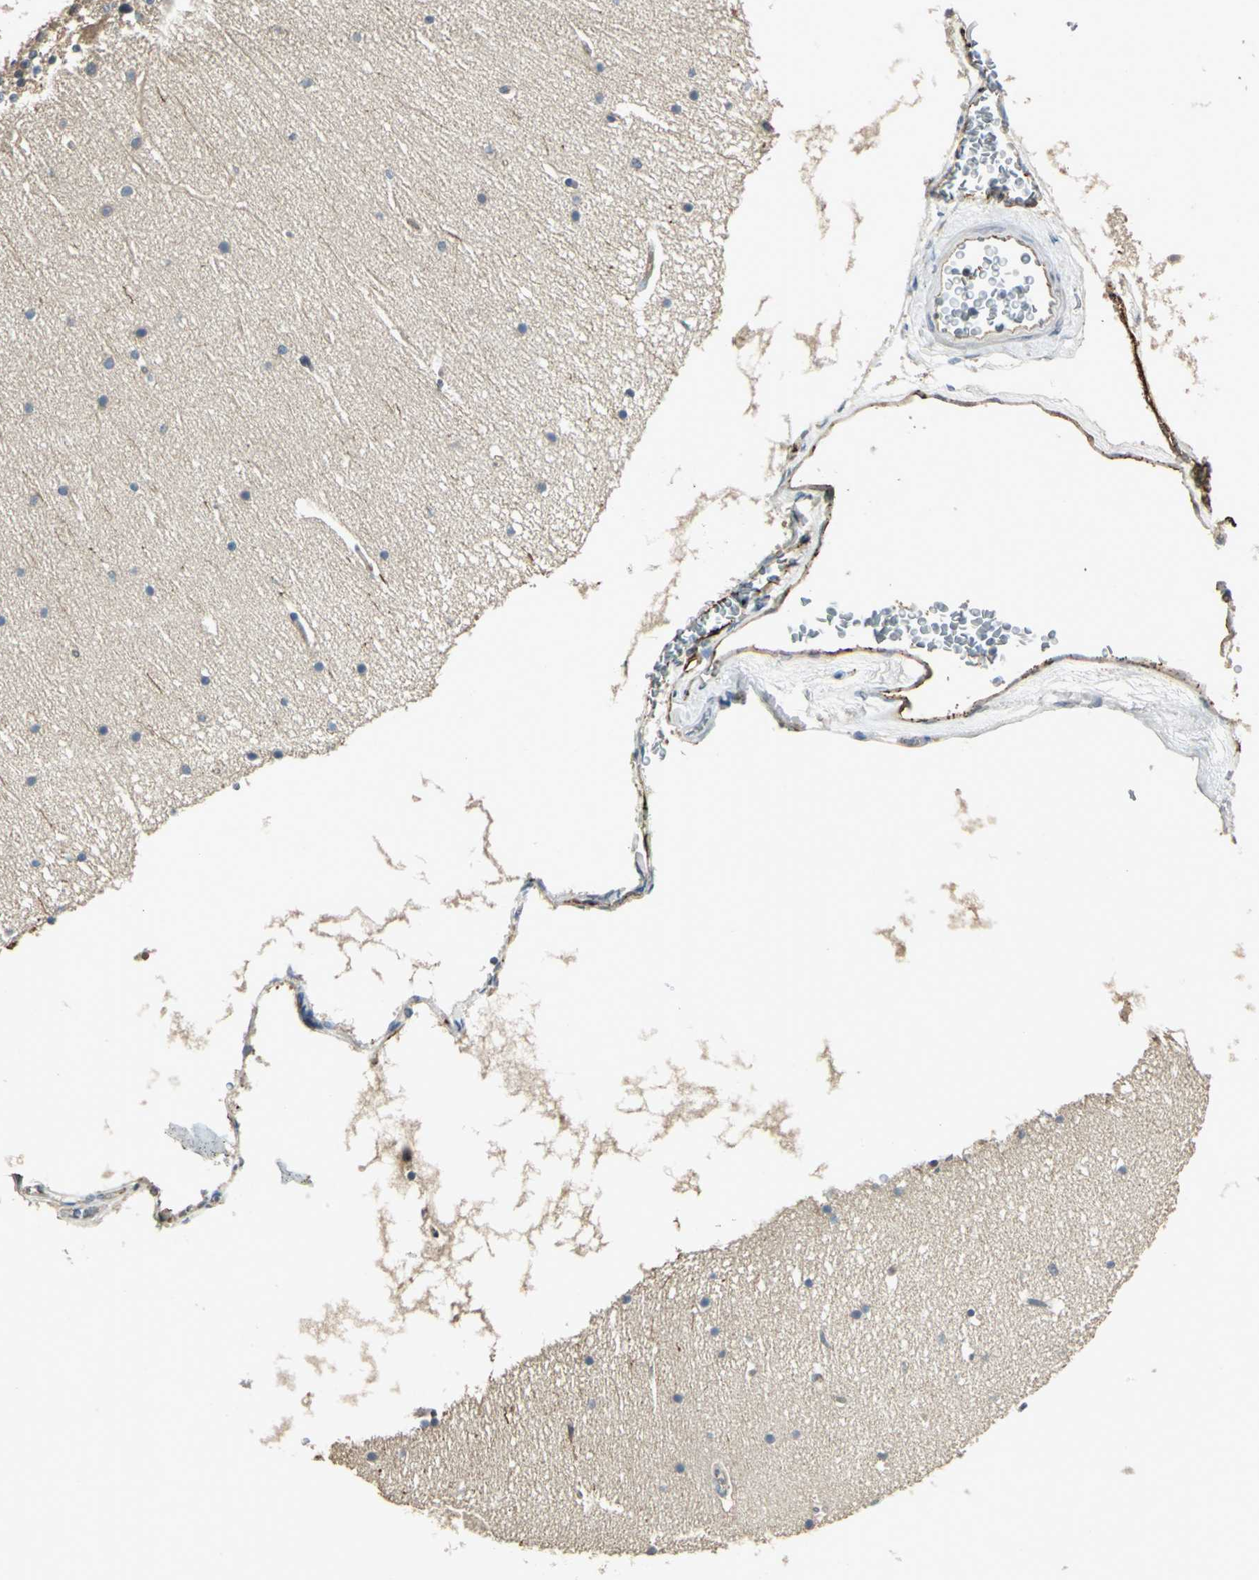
{"staining": {"intensity": "weak", "quantity": "<25%", "location": "cytoplasmic/membranous"}, "tissue": "cerebellum", "cell_type": "Cells in molecular layer", "image_type": "normal", "snomed": [{"axis": "morphology", "description": "Normal tissue, NOS"}, {"axis": "topography", "description": "Cerebellum"}], "caption": "This is an immunohistochemistry (IHC) histopathology image of unremarkable cerebellum. There is no expression in cells in molecular layer.", "gene": "RAPGEF1", "patient": {"sex": "female", "age": 19}}